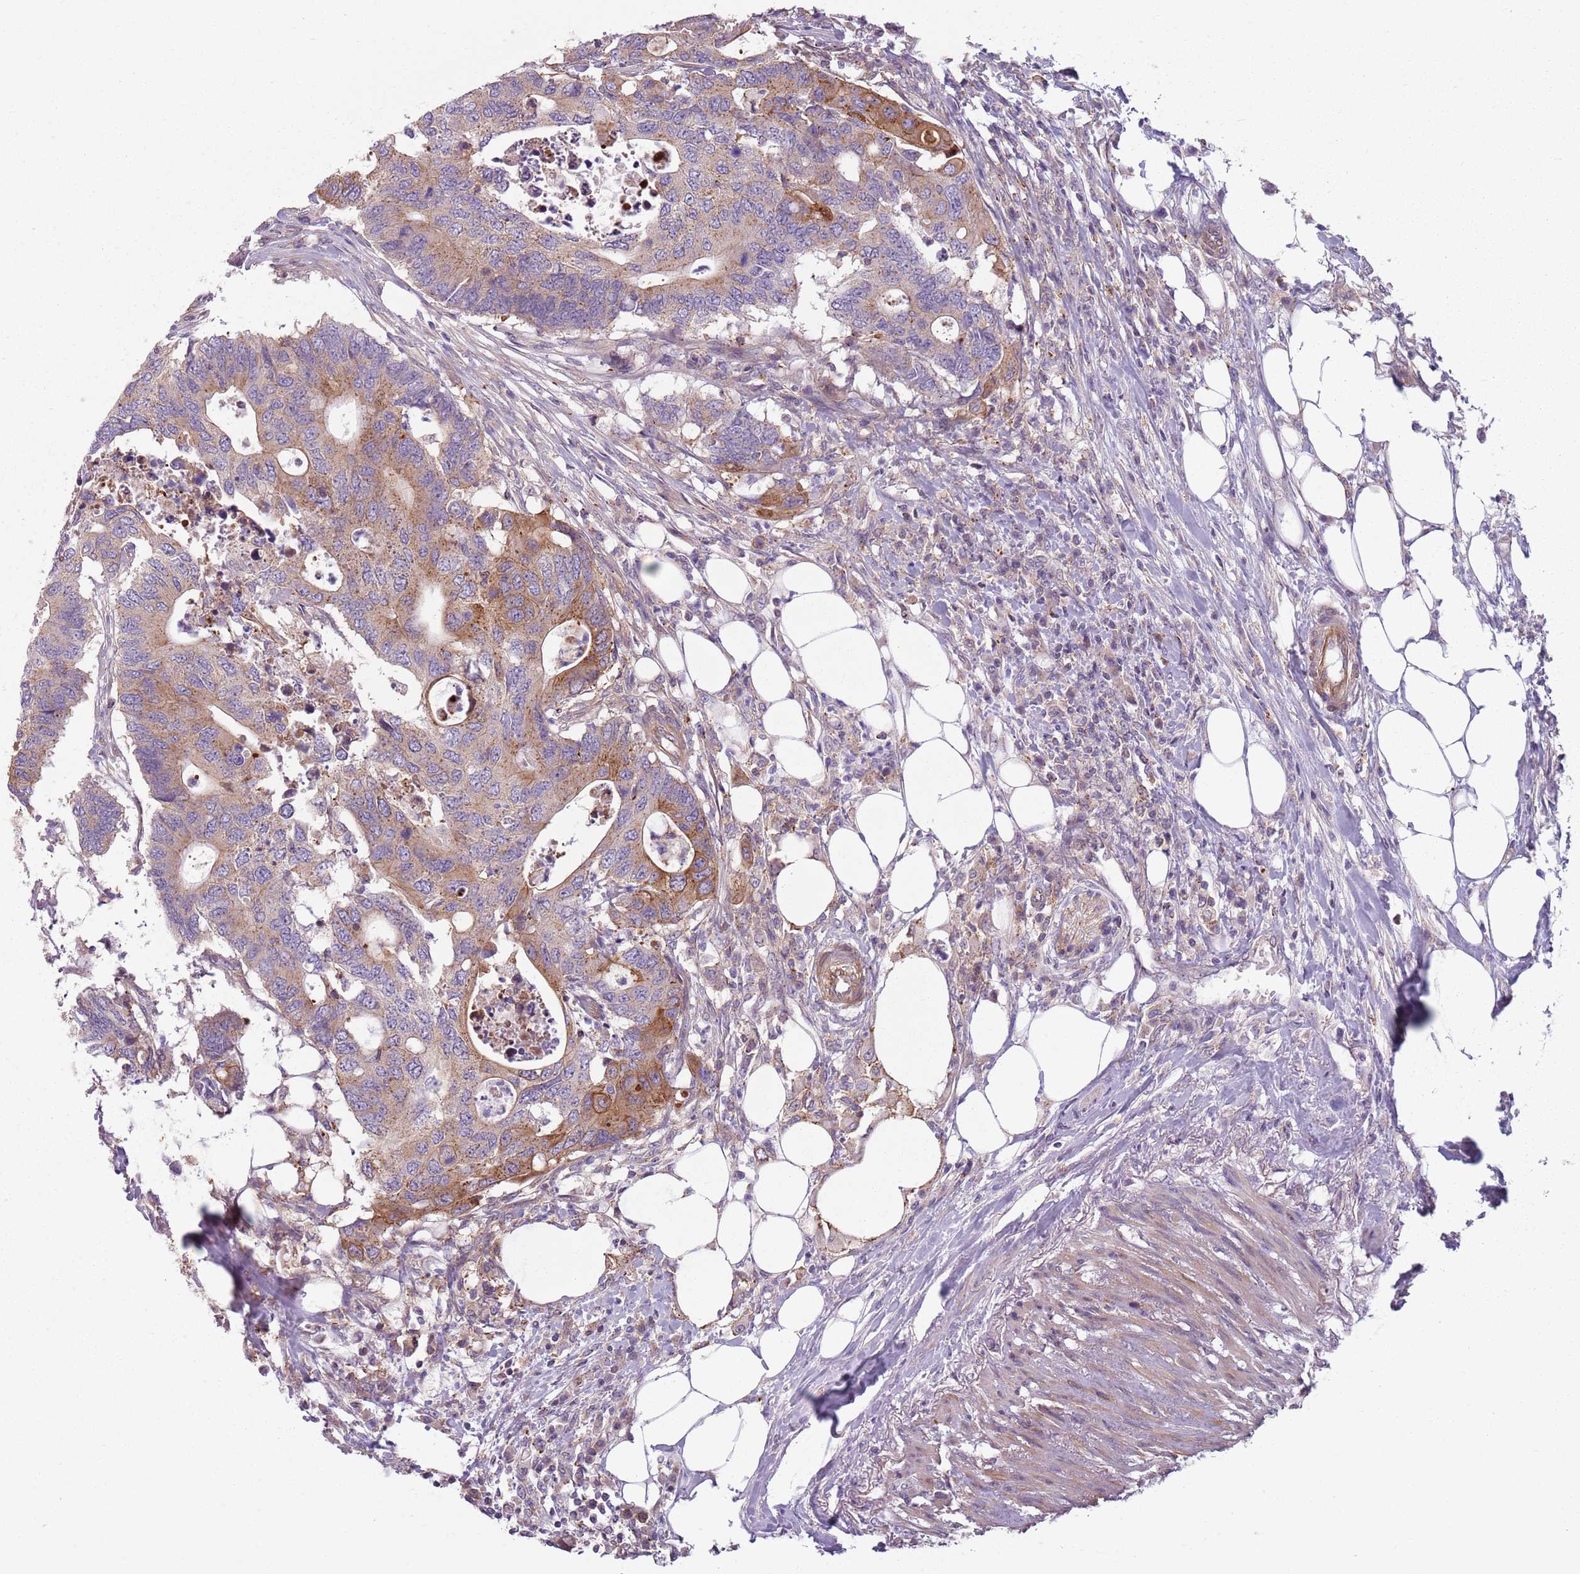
{"staining": {"intensity": "moderate", "quantity": "25%-75%", "location": "cytoplasmic/membranous"}, "tissue": "colorectal cancer", "cell_type": "Tumor cells", "image_type": "cancer", "snomed": [{"axis": "morphology", "description": "Adenocarcinoma, NOS"}, {"axis": "topography", "description": "Colon"}], "caption": "Immunohistochemistry (DAB) staining of colorectal cancer exhibits moderate cytoplasmic/membranous protein positivity in approximately 25%-75% of tumor cells. (Stains: DAB in brown, nuclei in blue, Microscopy: brightfield microscopy at high magnification).", "gene": "TLCD2", "patient": {"sex": "male", "age": 71}}